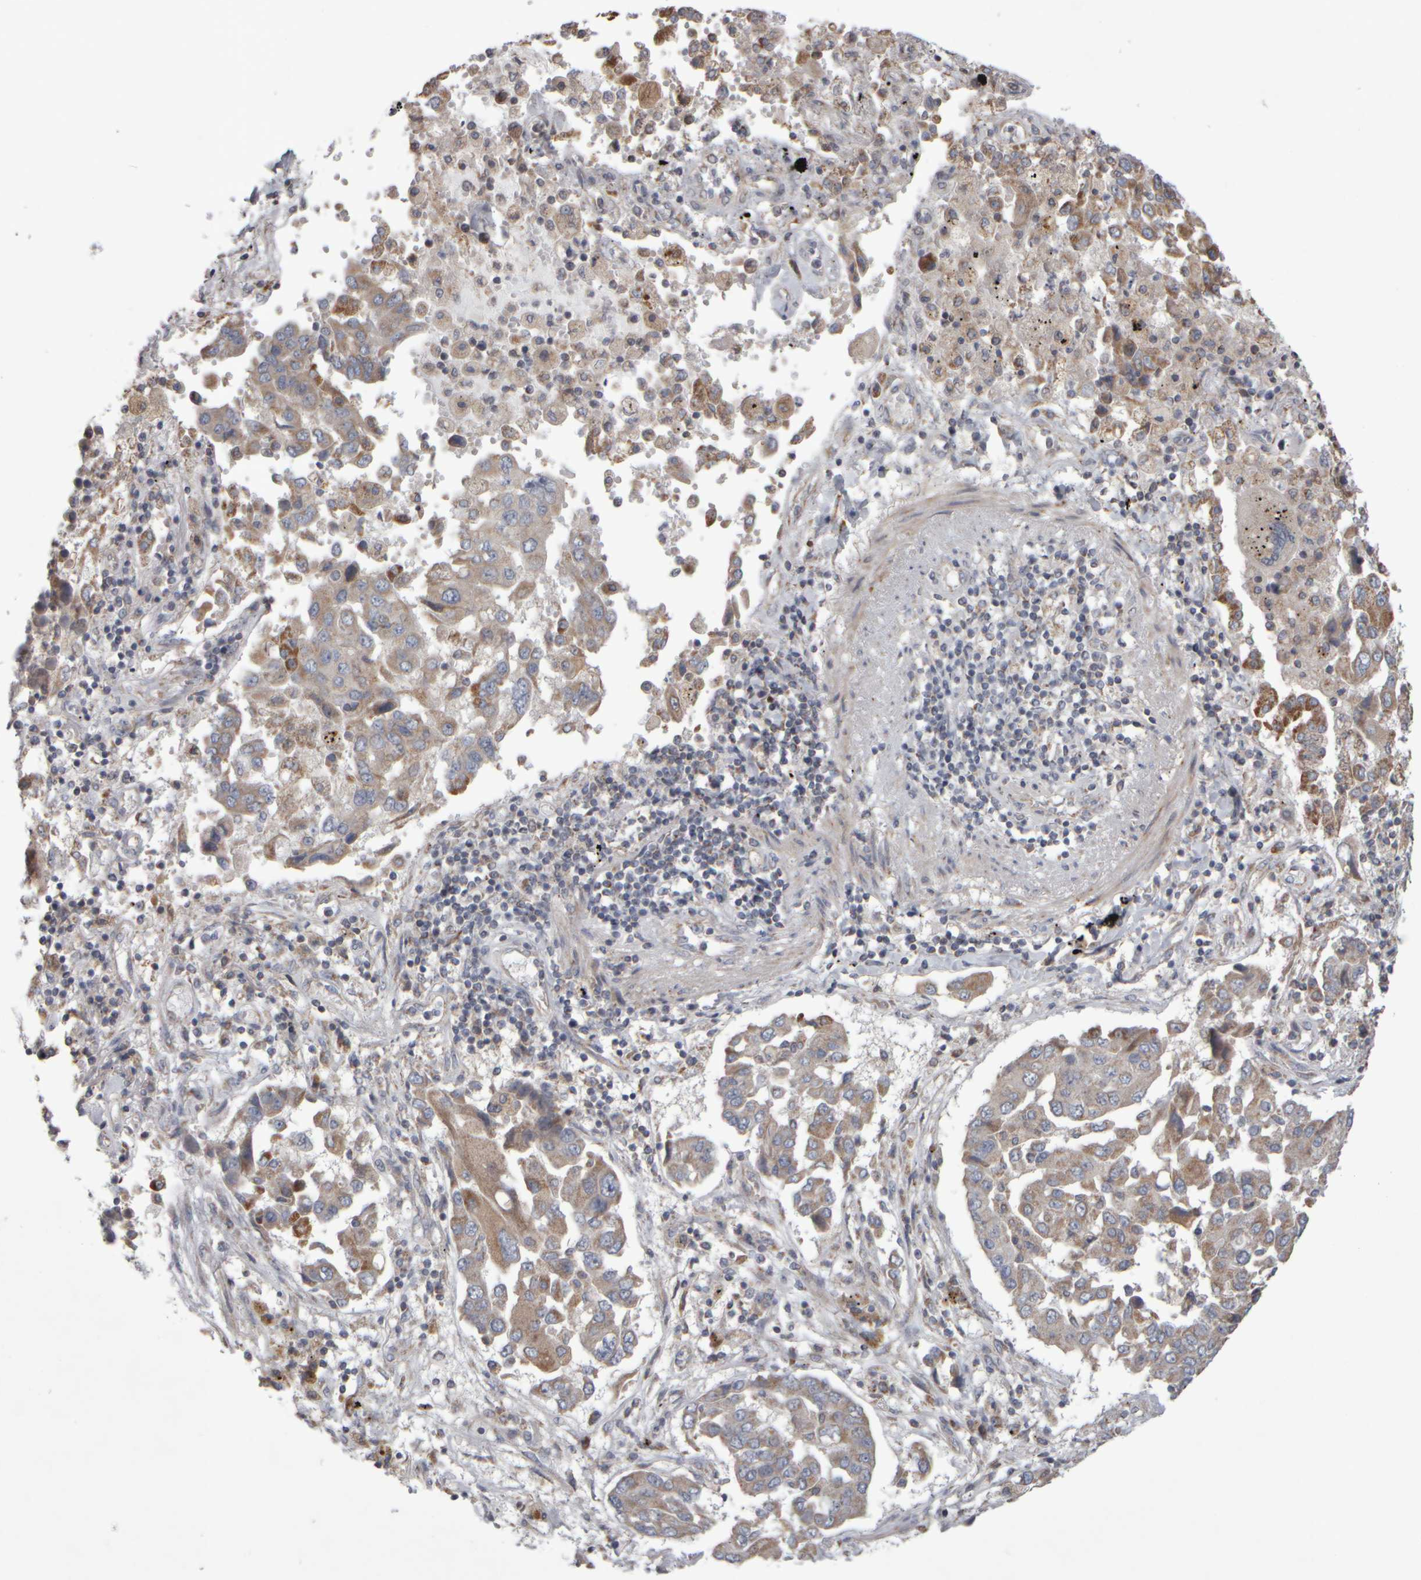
{"staining": {"intensity": "moderate", "quantity": ">75%", "location": "cytoplasmic/membranous"}, "tissue": "lung cancer", "cell_type": "Tumor cells", "image_type": "cancer", "snomed": [{"axis": "morphology", "description": "Adenocarcinoma, NOS"}, {"axis": "topography", "description": "Lung"}], "caption": "A histopathology image of human lung adenocarcinoma stained for a protein displays moderate cytoplasmic/membranous brown staining in tumor cells.", "gene": "SCO1", "patient": {"sex": "female", "age": 65}}